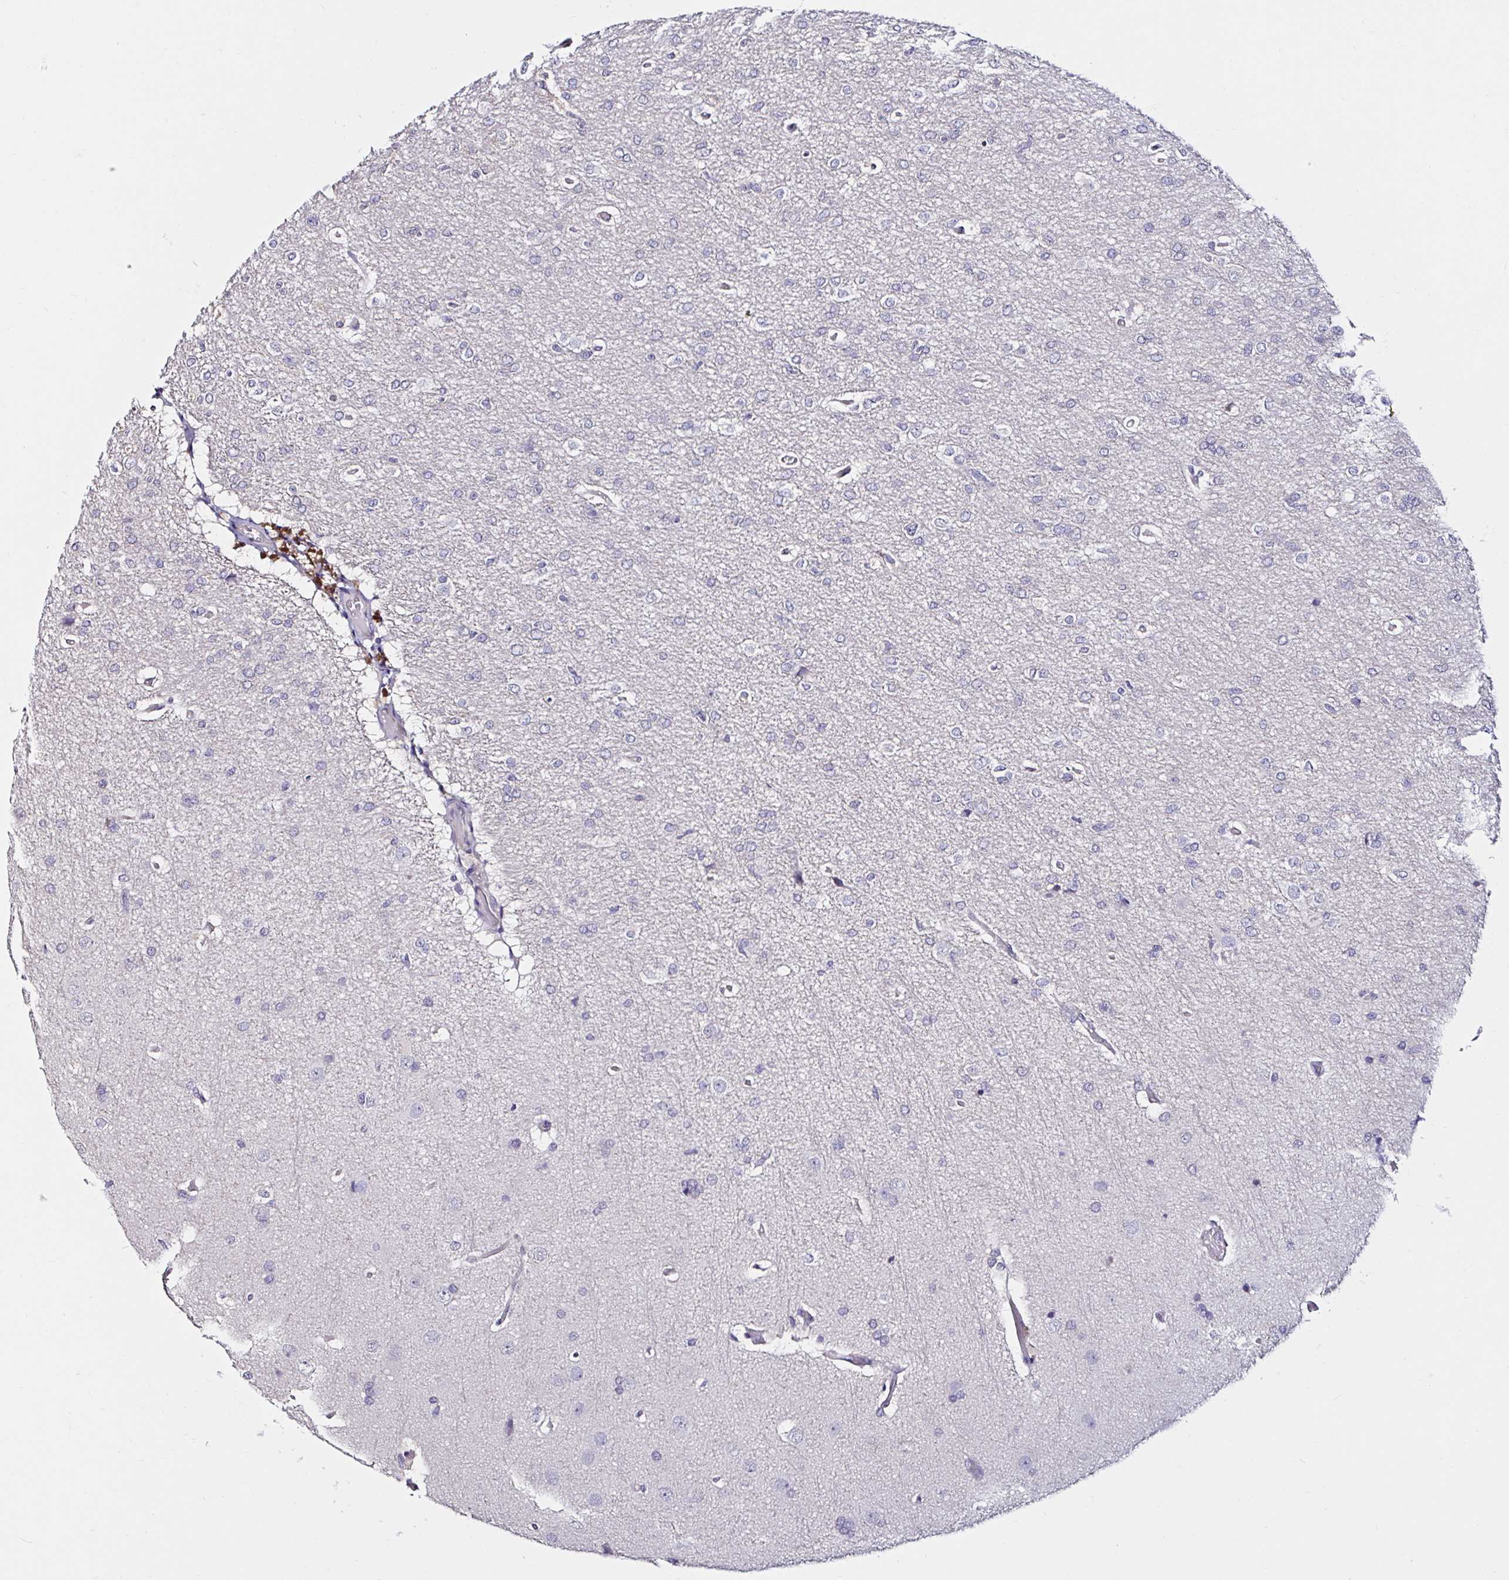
{"staining": {"intensity": "negative", "quantity": "none", "location": "none"}, "tissue": "glioma", "cell_type": "Tumor cells", "image_type": "cancer", "snomed": [{"axis": "morphology", "description": "Glioma, malignant, Low grade"}, {"axis": "topography", "description": "Brain"}], "caption": "DAB immunohistochemical staining of glioma reveals no significant staining in tumor cells.", "gene": "RSRP1", "patient": {"sex": "male", "age": 26}}